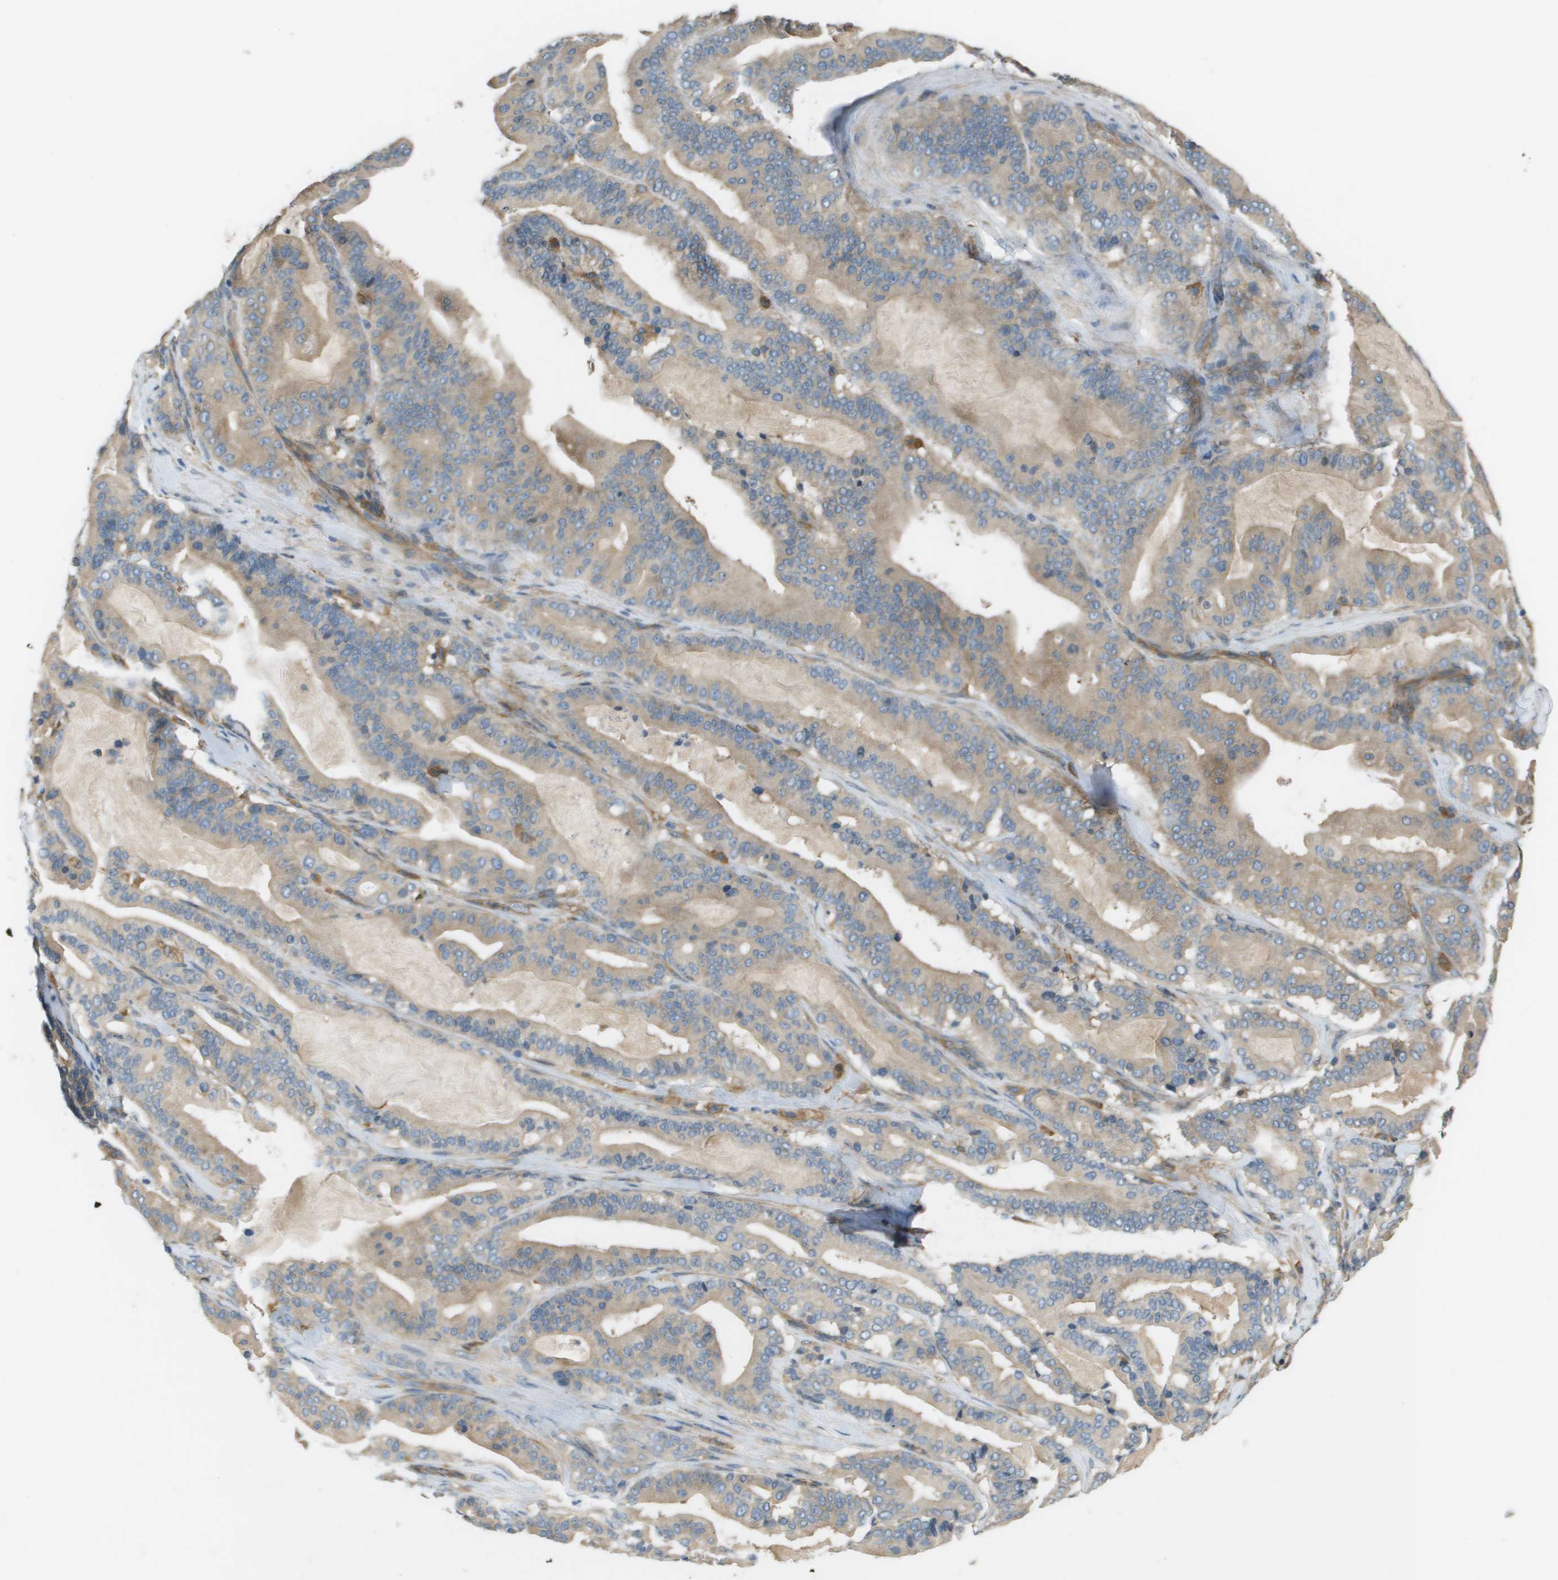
{"staining": {"intensity": "weak", "quantity": ">75%", "location": "cytoplasmic/membranous"}, "tissue": "pancreatic cancer", "cell_type": "Tumor cells", "image_type": "cancer", "snomed": [{"axis": "morphology", "description": "Adenocarcinoma, NOS"}, {"axis": "topography", "description": "Pancreas"}], "caption": "Immunohistochemical staining of pancreatic adenocarcinoma reveals low levels of weak cytoplasmic/membranous protein staining in about >75% of tumor cells. (Brightfield microscopy of DAB IHC at high magnification).", "gene": "CORO1B", "patient": {"sex": "male", "age": 63}}